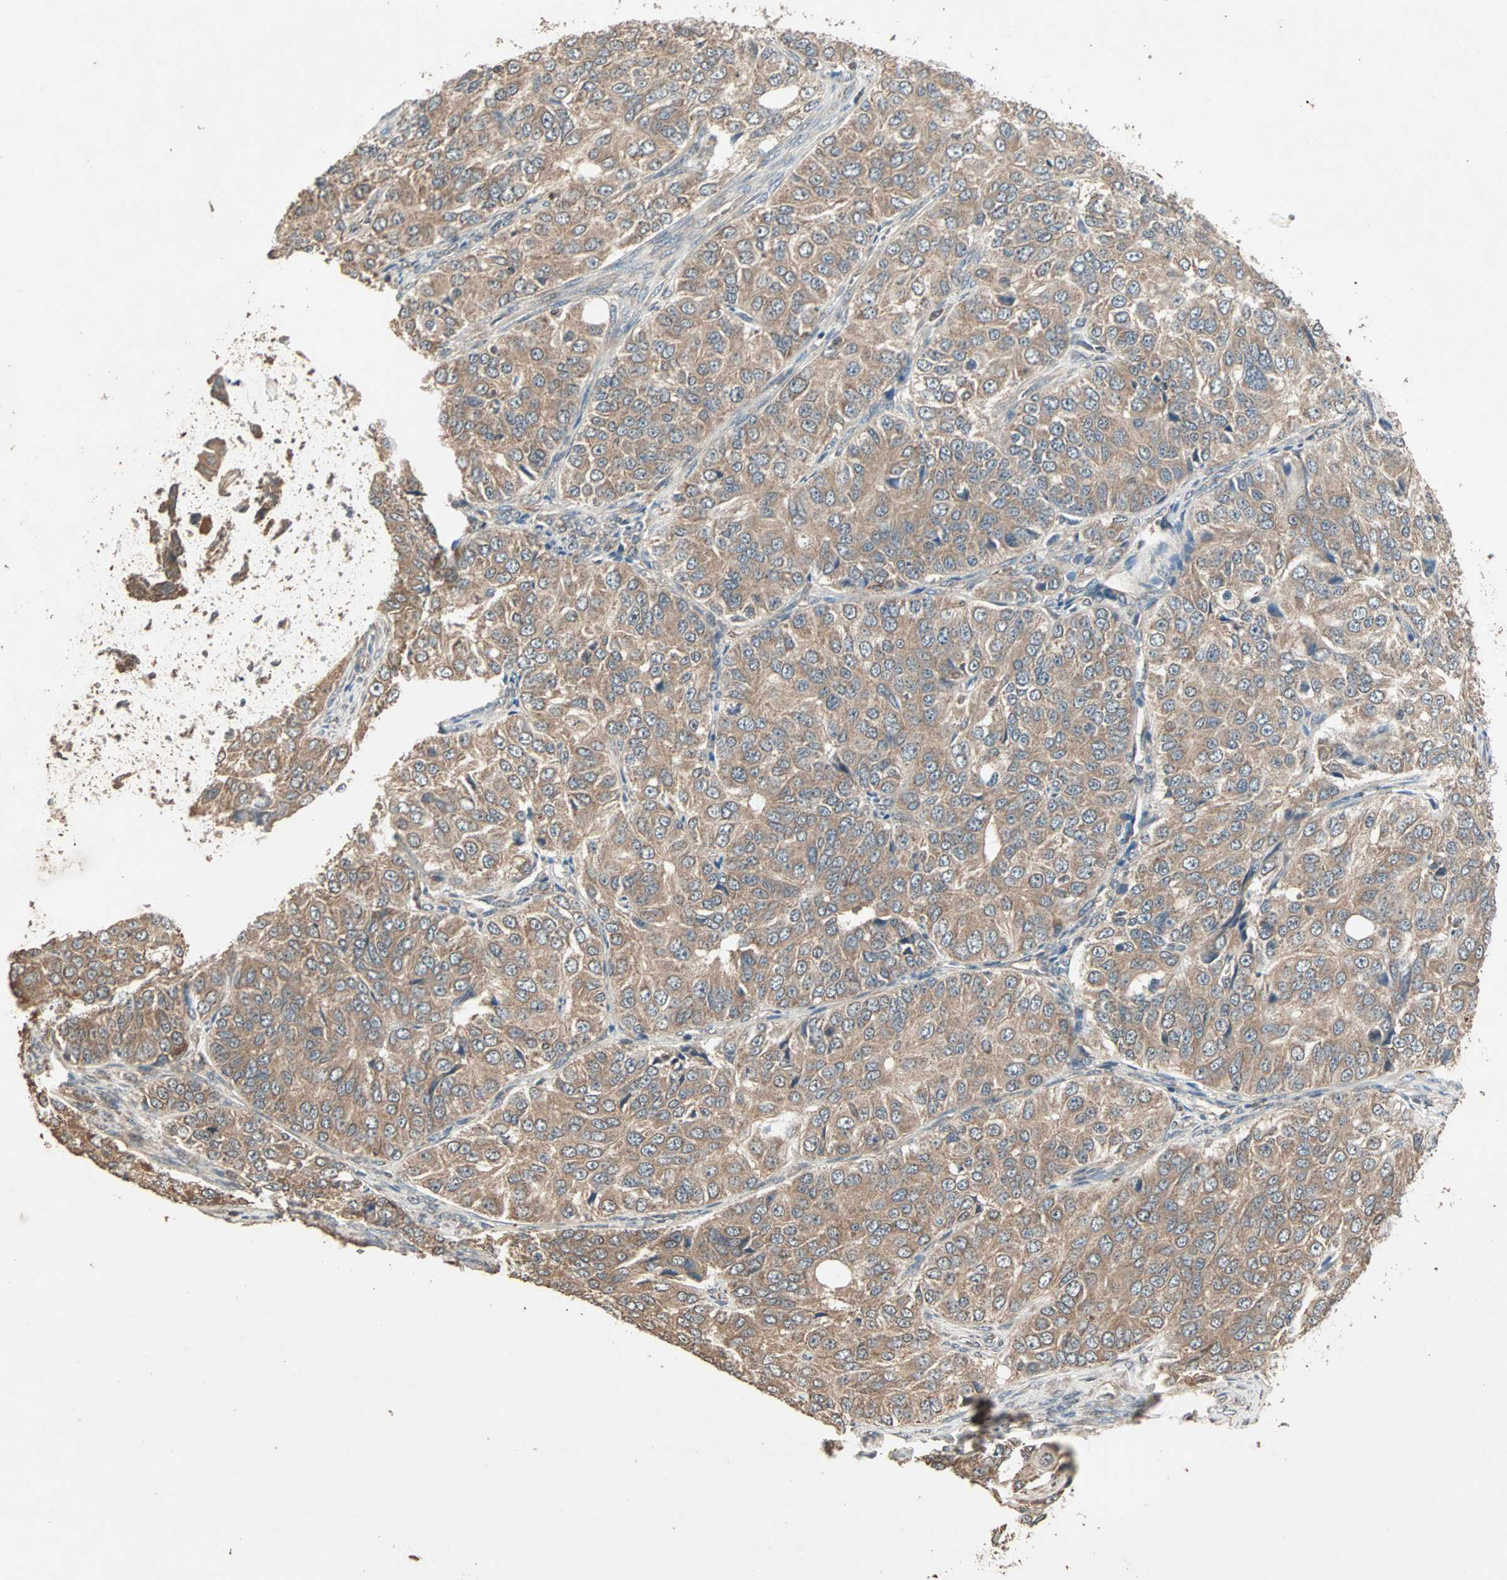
{"staining": {"intensity": "moderate", "quantity": ">75%", "location": "cytoplasmic/membranous"}, "tissue": "ovarian cancer", "cell_type": "Tumor cells", "image_type": "cancer", "snomed": [{"axis": "morphology", "description": "Carcinoma, endometroid"}, {"axis": "topography", "description": "Ovary"}], "caption": "IHC (DAB (3,3'-diaminobenzidine)) staining of endometroid carcinoma (ovarian) reveals moderate cytoplasmic/membranous protein staining in approximately >75% of tumor cells.", "gene": "UBAC1", "patient": {"sex": "female", "age": 51}}